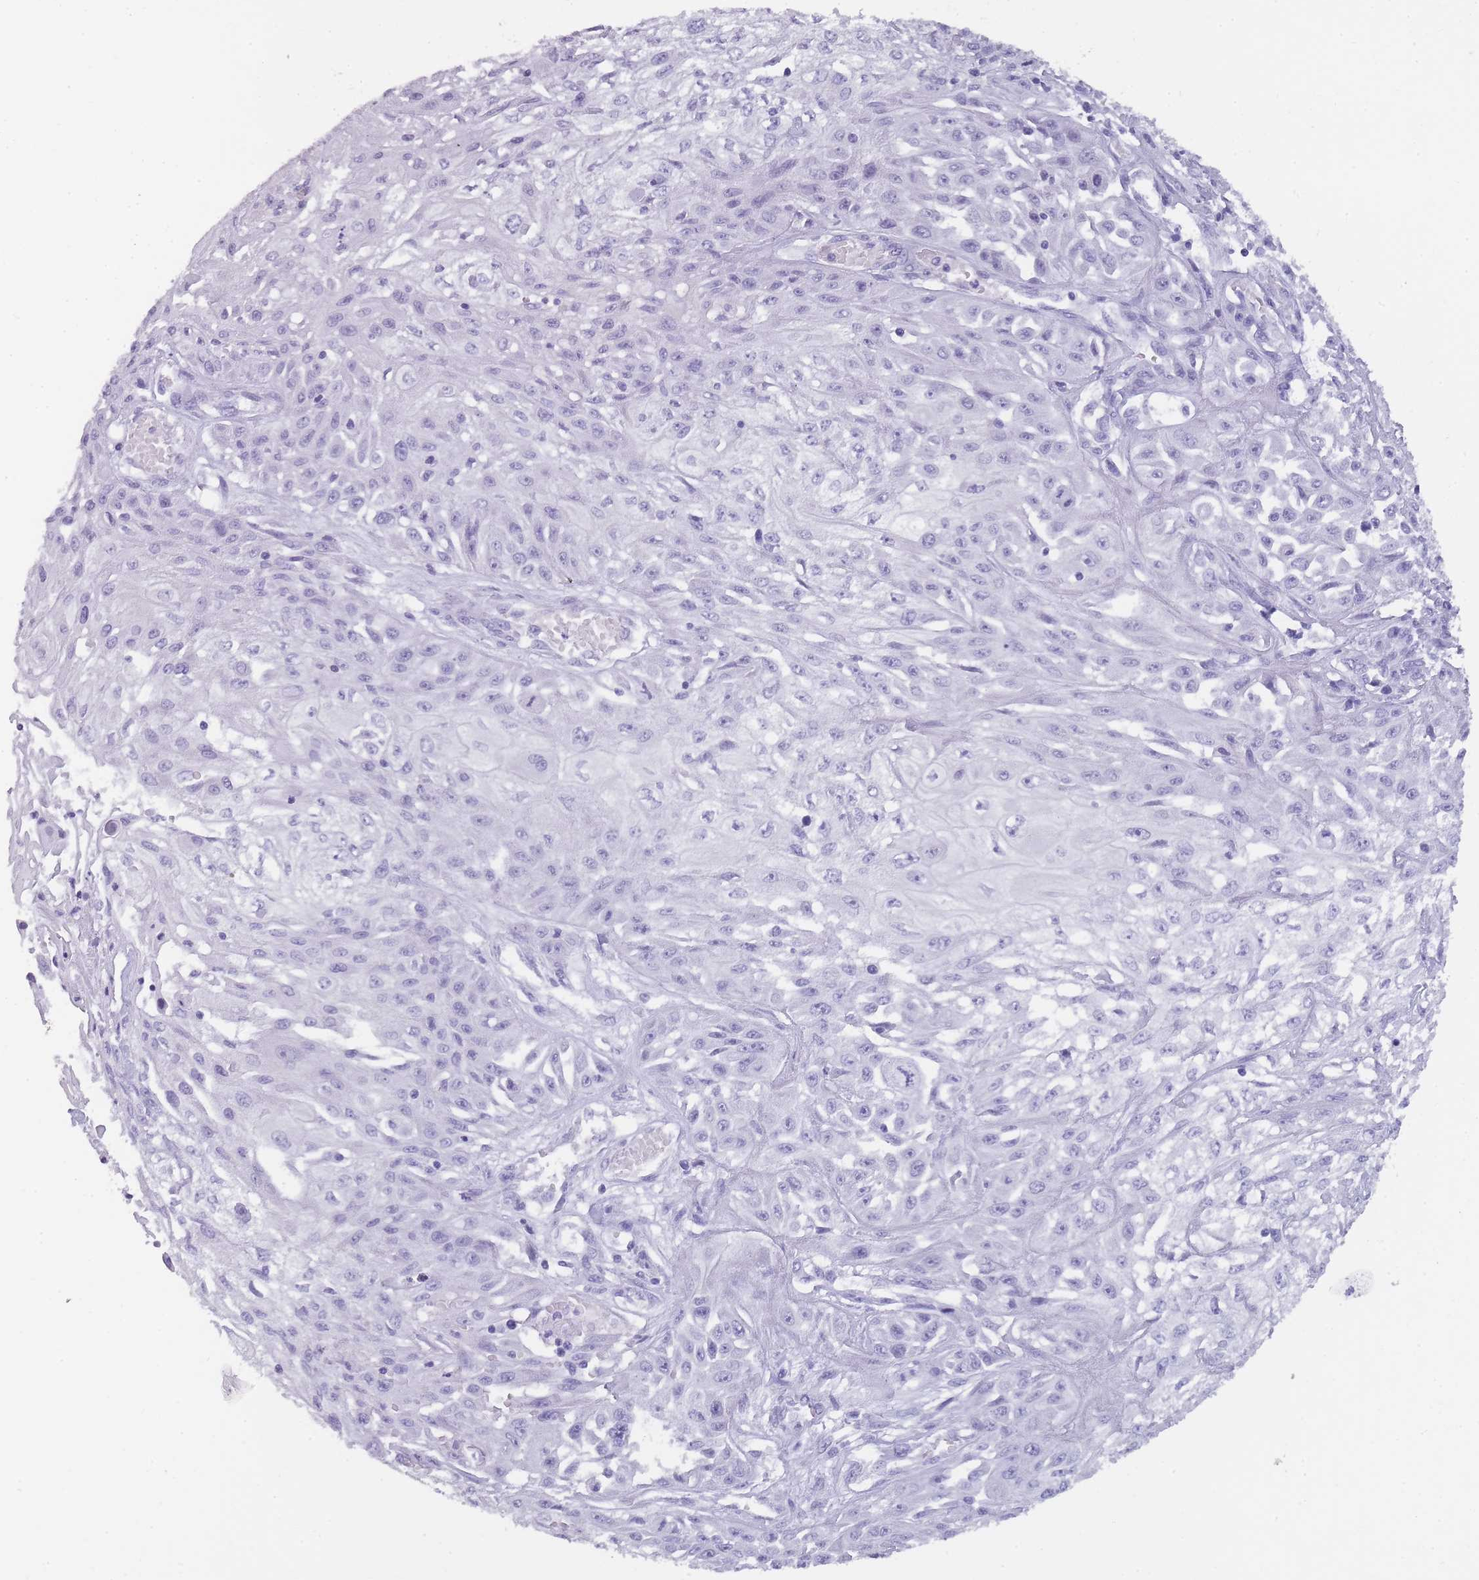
{"staining": {"intensity": "negative", "quantity": "none", "location": "none"}, "tissue": "skin cancer", "cell_type": "Tumor cells", "image_type": "cancer", "snomed": [{"axis": "morphology", "description": "Squamous cell carcinoma, NOS"}, {"axis": "morphology", "description": "Squamous cell carcinoma, metastatic, NOS"}, {"axis": "topography", "description": "Skin"}, {"axis": "topography", "description": "Lymph node"}], "caption": "A micrograph of skin cancer (metastatic squamous cell carcinoma) stained for a protein demonstrates no brown staining in tumor cells.", "gene": "TCP11", "patient": {"sex": "male", "age": 75}}